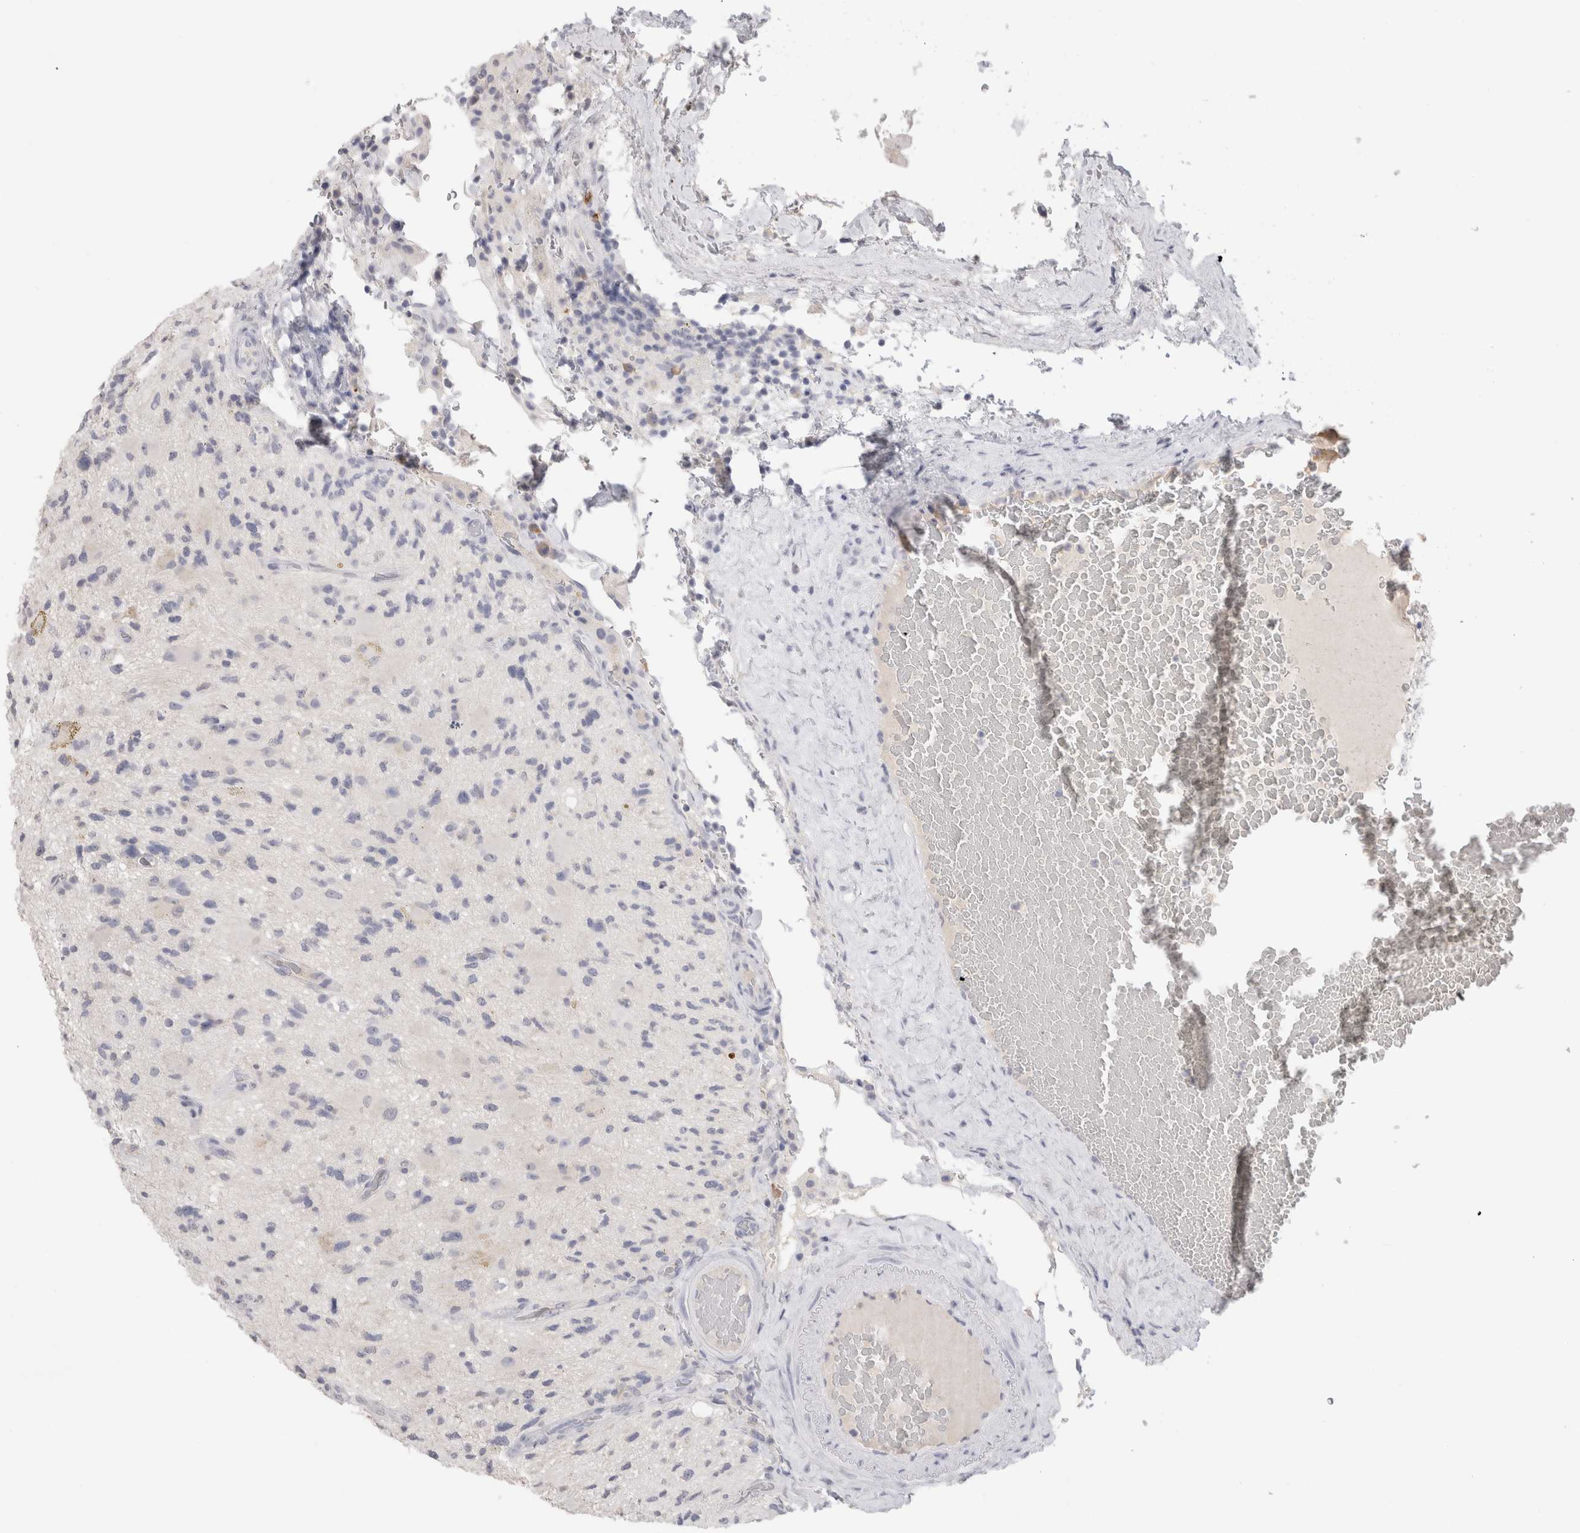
{"staining": {"intensity": "negative", "quantity": "none", "location": "none"}, "tissue": "glioma", "cell_type": "Tumor cells", "image_type": "cancer", "snomed": [{"axis": "morphology", "description": "Glioma, malignant, High grade"}, {"axis": "topography", "description": "Brain"}], "caption": "A high-resolution image shows immunohistochemistry (IHC) staining of glioma, which shows no significant expression in tumor cells.", "gene": "LAMP3", "patient": {"sex": "male", "age": 33}}